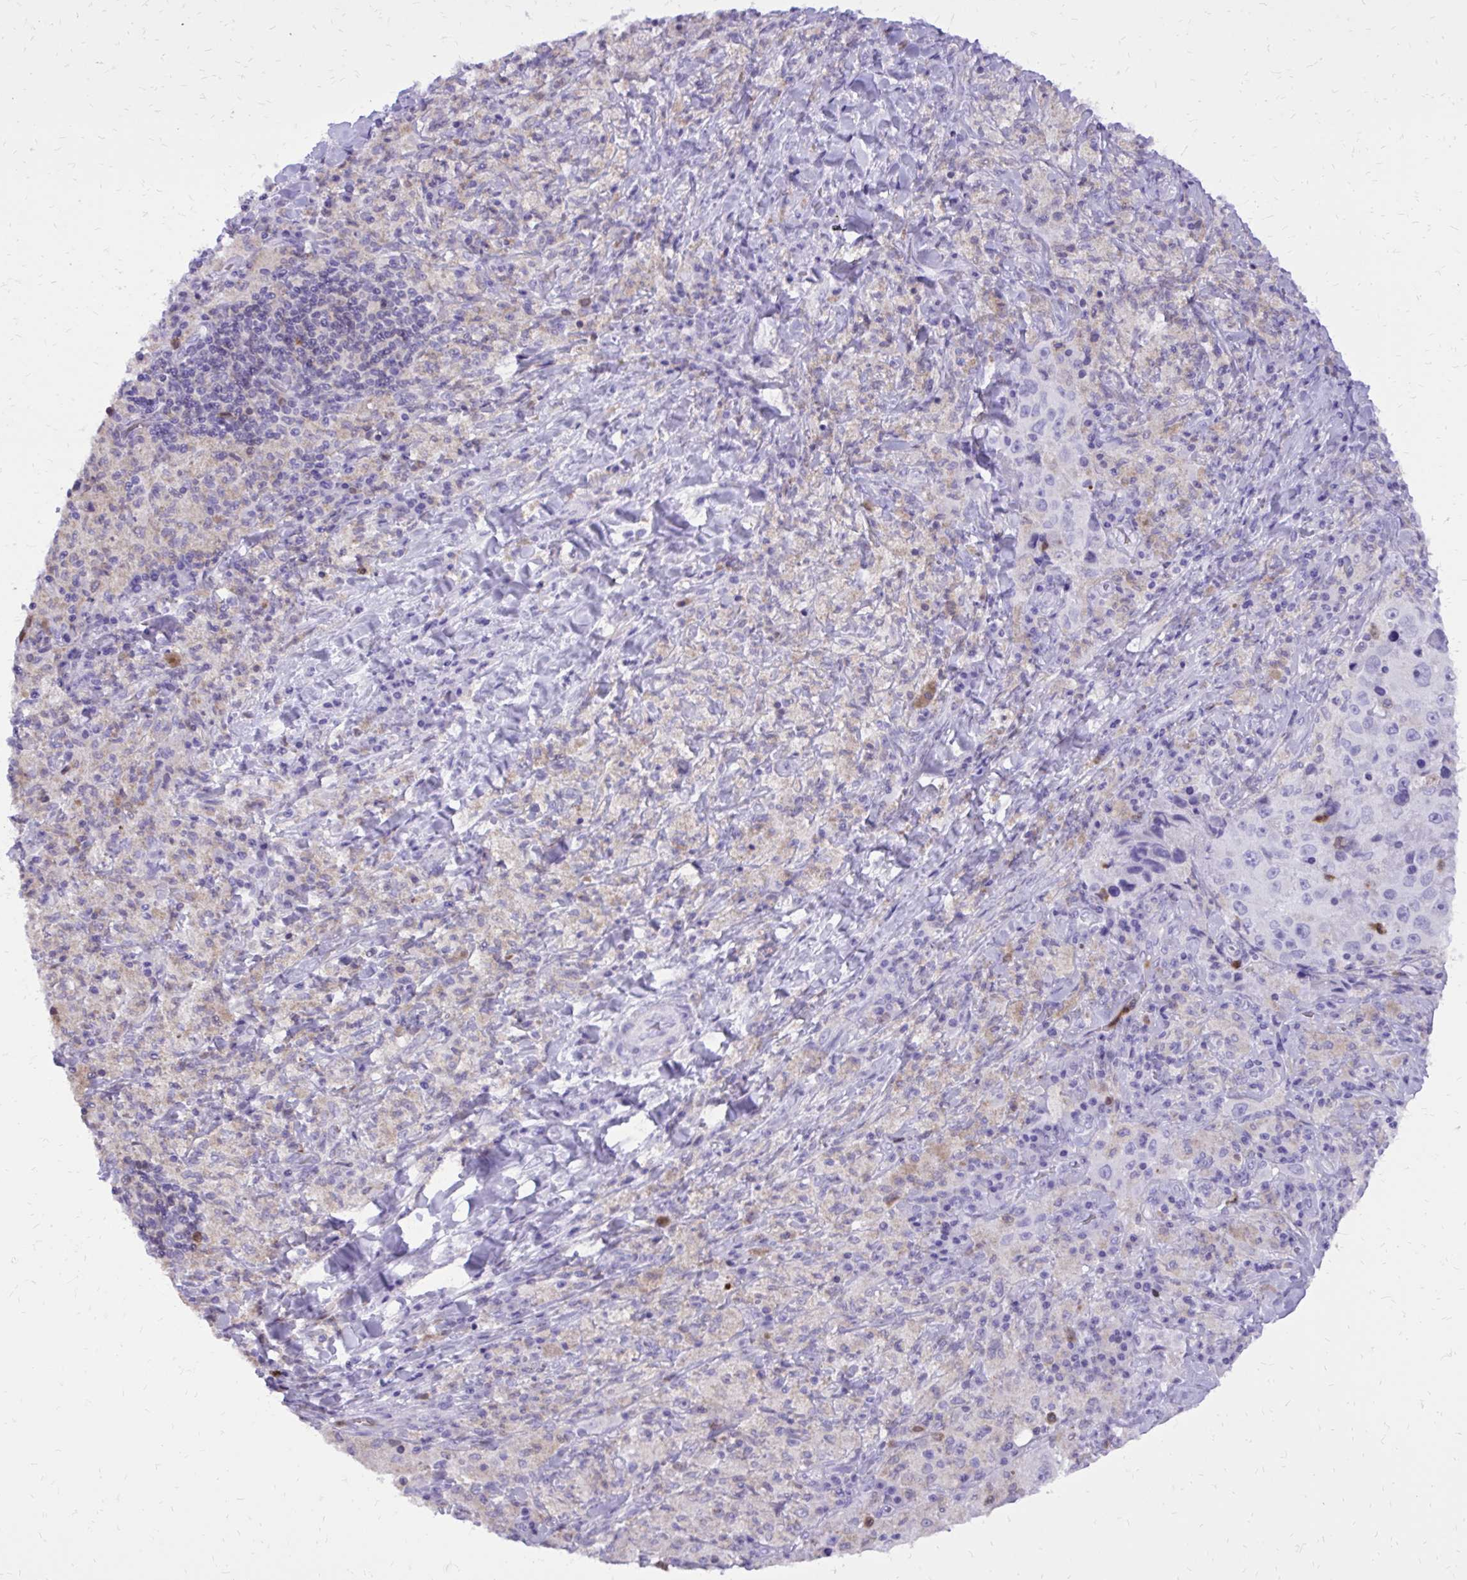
{"staining": {"intensity": "negative", "quantity": "none", "location": "none"}, "tissue": "melanoma", "cell_type": "Tumor cells", "image_type": "cancer", "snomed": [{"axis": "morphology", "description": "Malignant melanoma, Metastatic site"}, {"axis": "topography", "description": "Lymph node"}], "caption": "IHC image of neoplastic tissue: human melanoma stained with DAB displays no significant protein expression in tumor cells. Nuclei are stained in blue.", "gene": "CAT", "patient": {"sex": "male", "age": 62}}